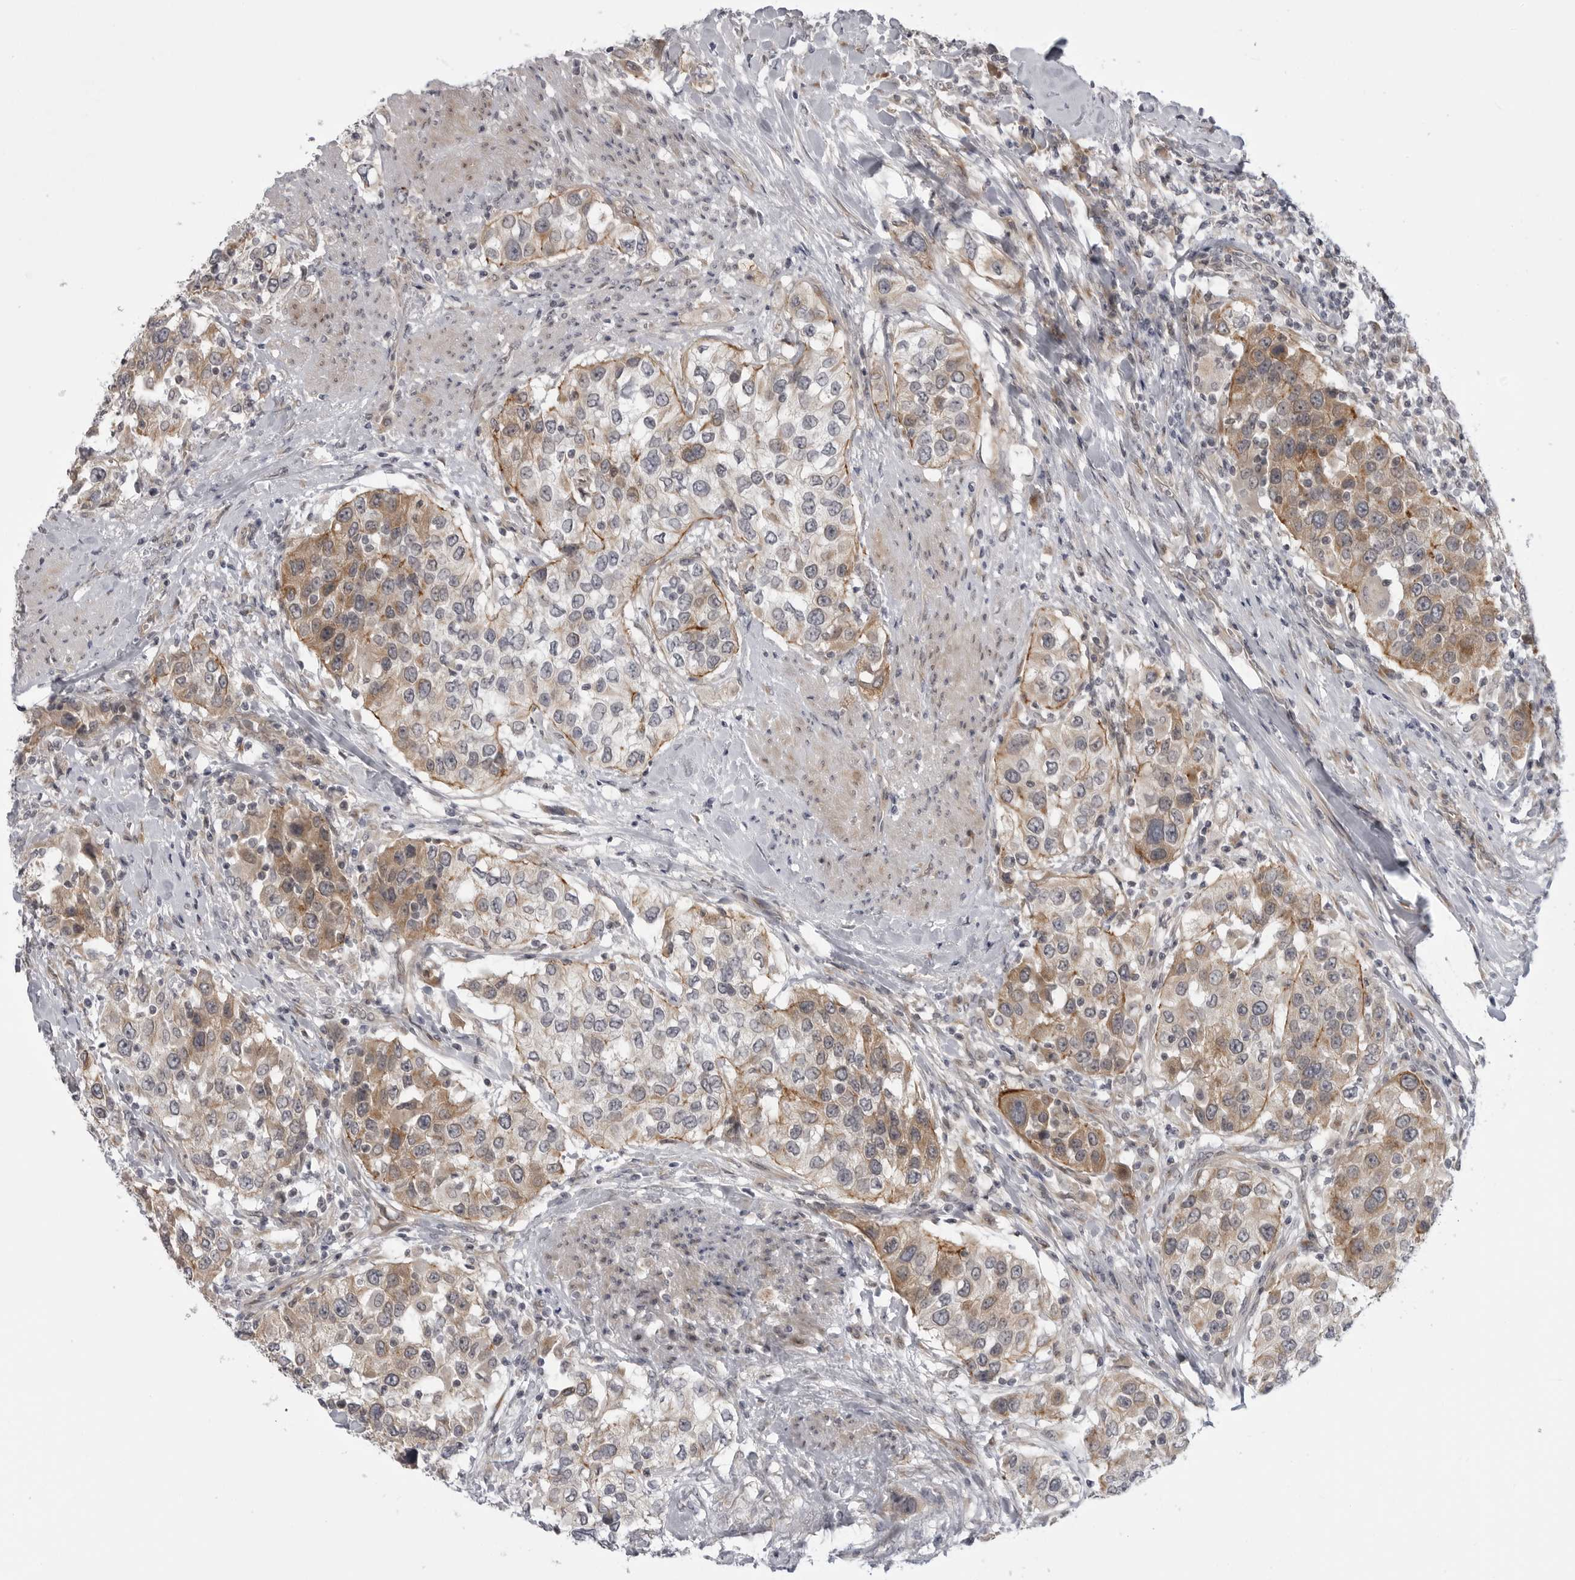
{"staining": {"intensity": "moderate", "quantity": "25%-75%", "location": "cytoplasmic/membranous"}, "tissue": "urothelial cancer", "cell_type": "Tumor cells", "image_type": "cancer", "snomed": [{"axis": "morphology", "description": "Urothelial carcinoma, High grade"}, {"axis": "topography", "description": "Urinary bladder"}], "caption": "Protein staining by IHC demonstrates moderate cytoplasmic/membranous staining in about 25%-75% of tumor cells in urothelial cancer.", "gene": "LRRC45", "patient": {"sex": "female", "age": 80}}